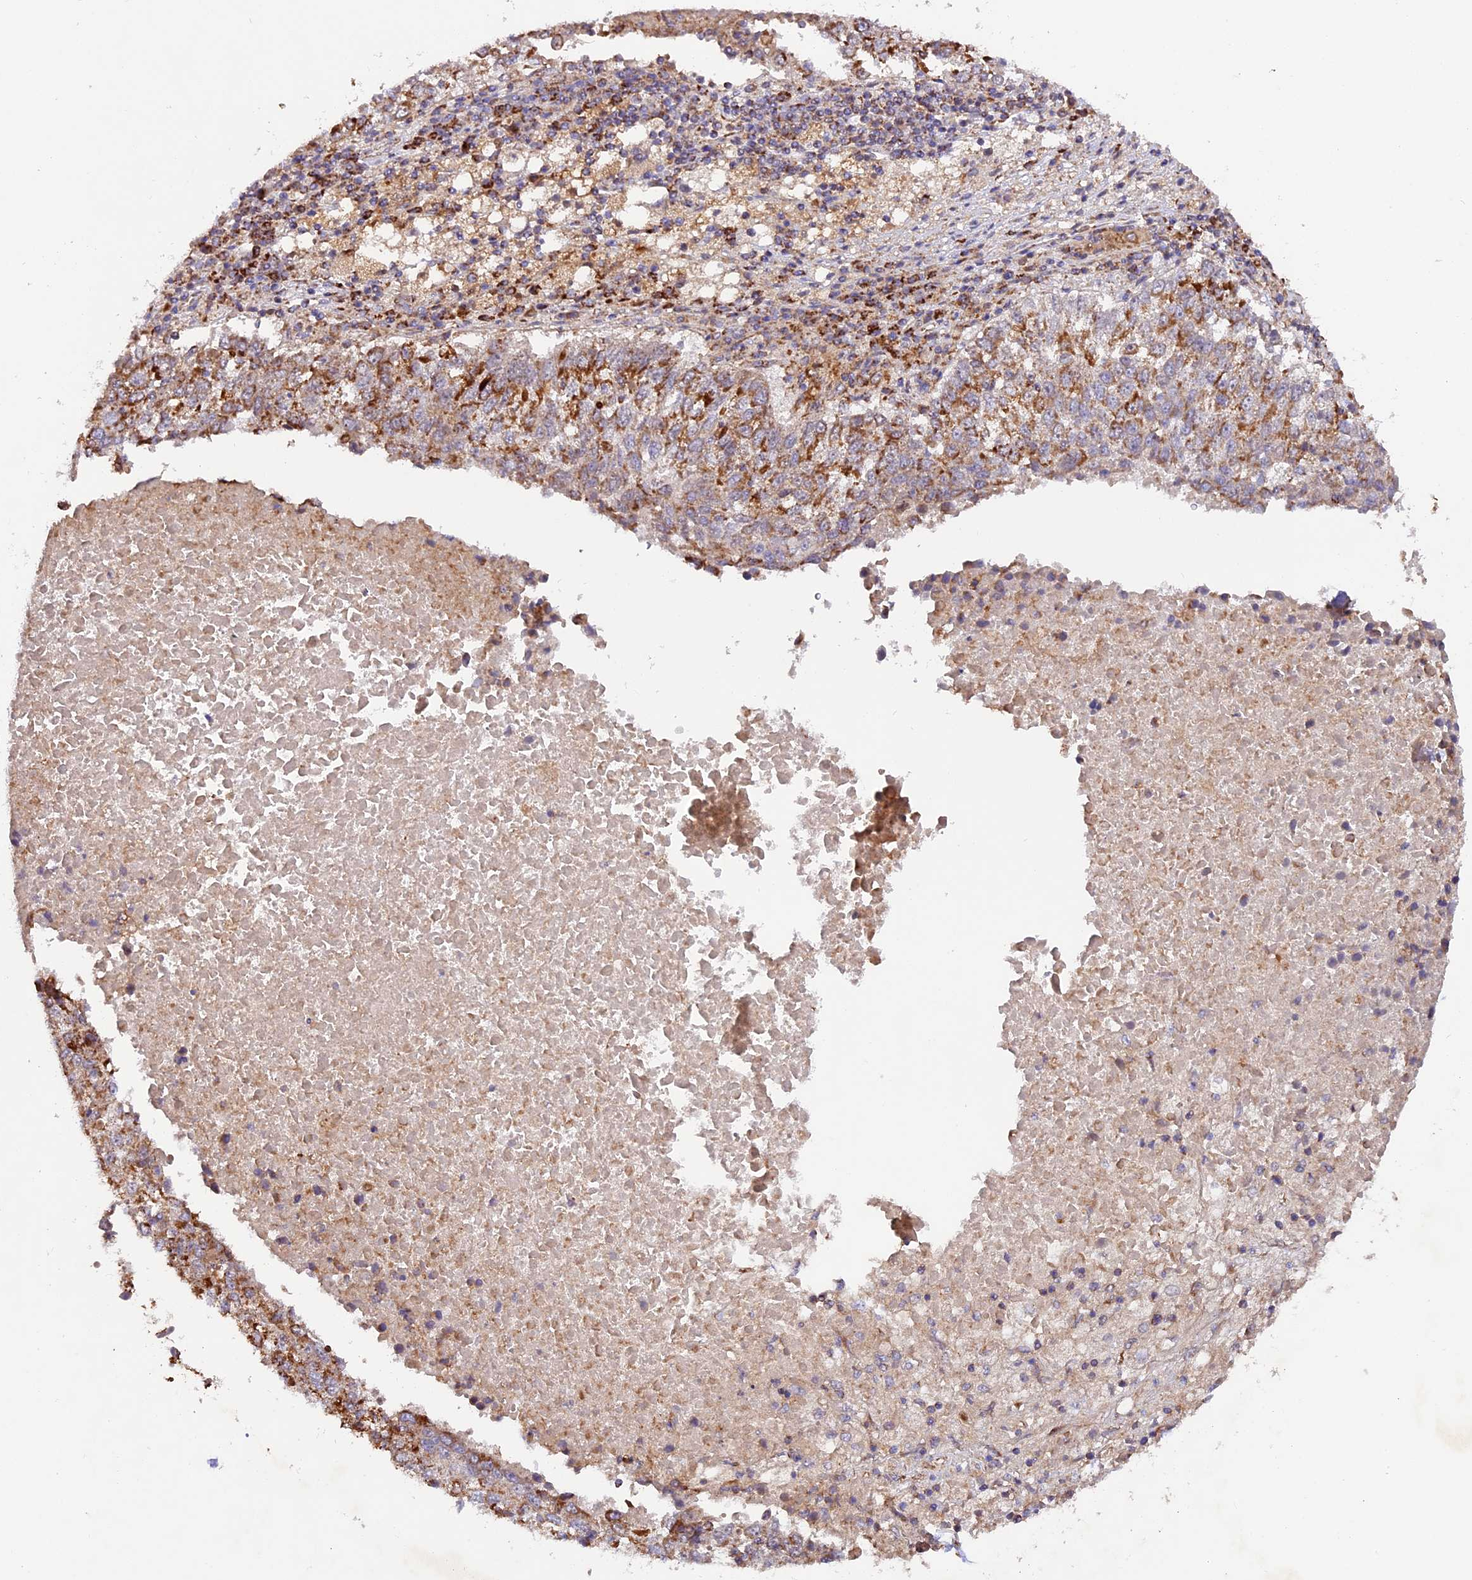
{"staining": {"intensity": "moderate", "quantity": ">75%", "location": "cytoplasmic/membranous"}, "tissue": "lung cancer", "cell_type": "Tumor cells", "image_type": "cancer", "snomed": [{"axis": "morphology", "description": "Squamous cell carcinoma, NOS"}, {"axis": "topography", "description": "Lung"}], "caption": "The histopathology image demonstrates staining of lung cancer (squamous cell carcinoma), revealing moderate cytoplasmic/membranous protein staining (brown color) within tumor cells.", "gene": "NDUFA8", "patient": {"sex": "male", "age": 73}}